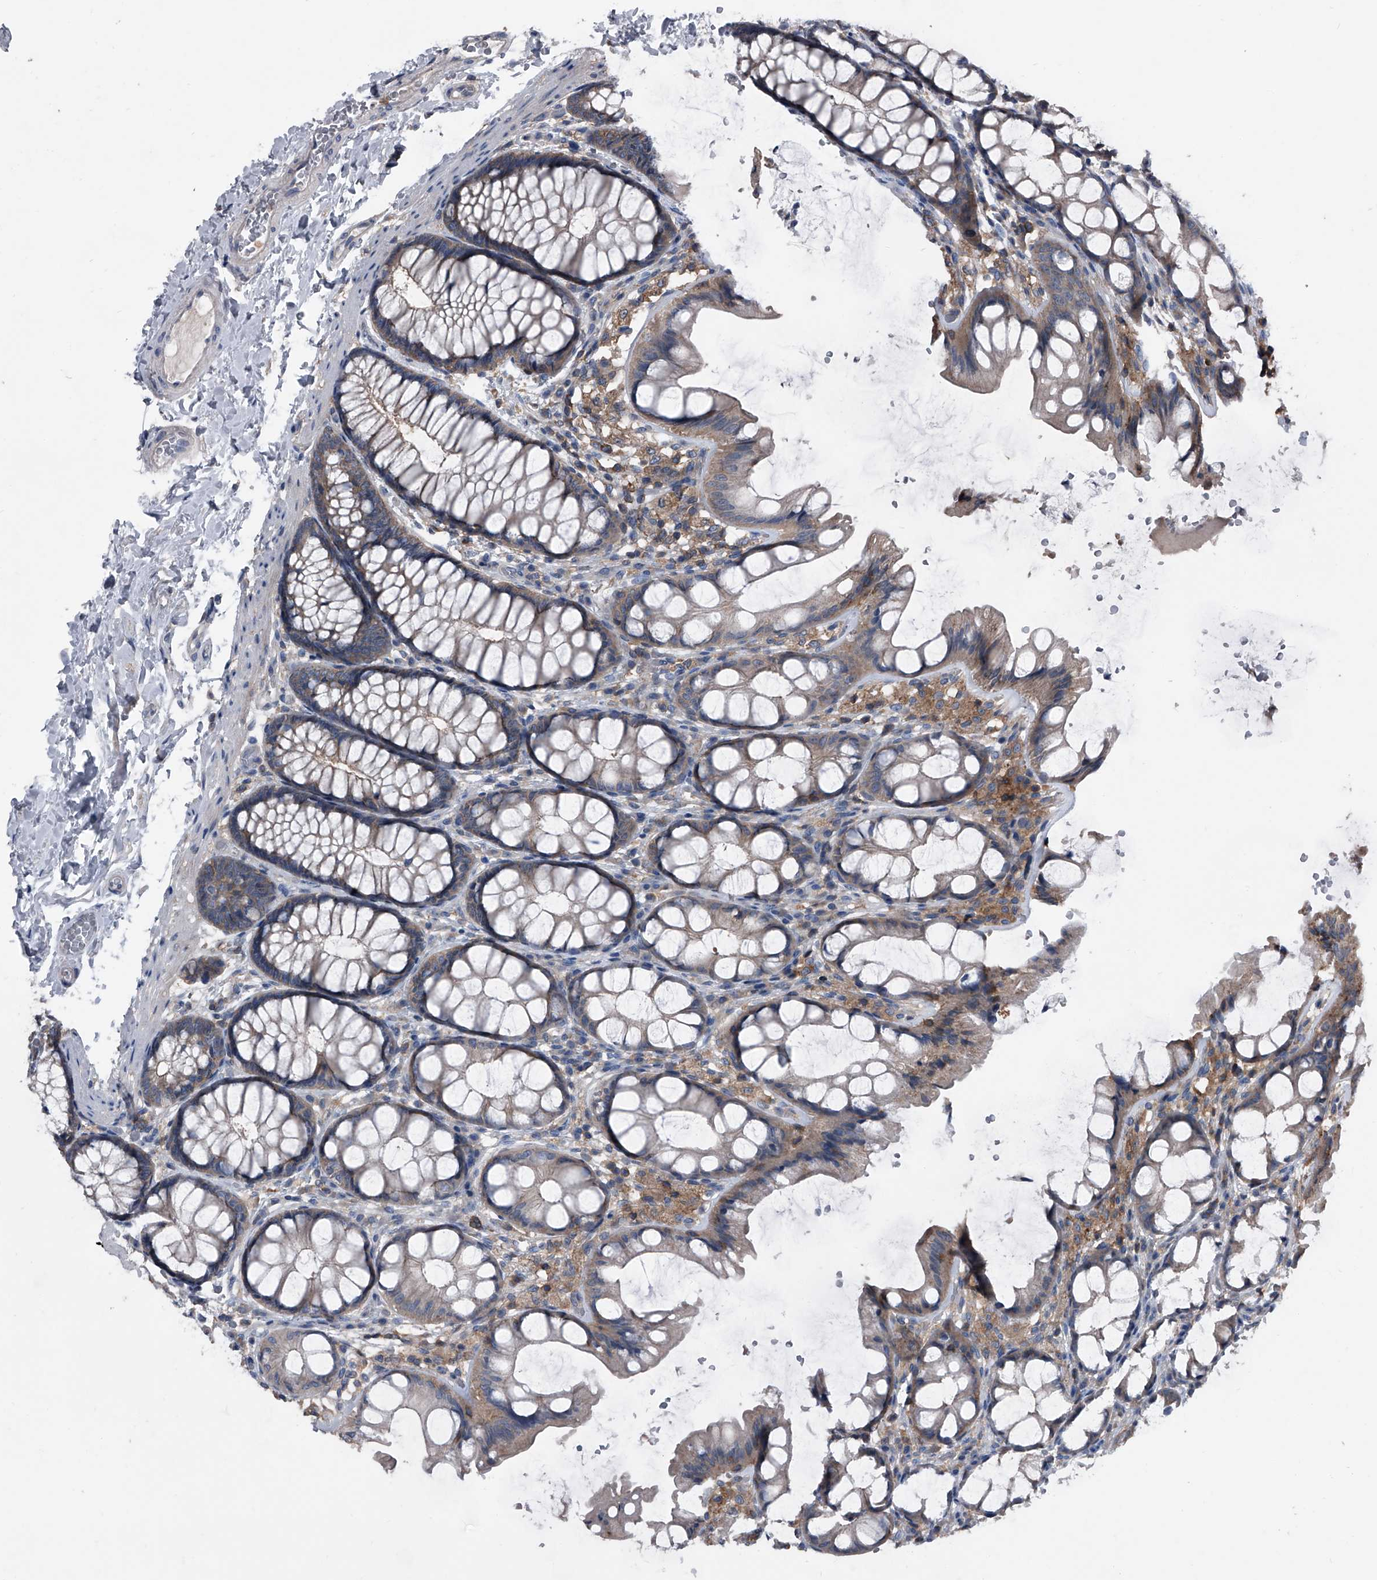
{"staining": {"intensity": "negative", "quantity": "none", "location": "none"}, "tissue": "colon", "cell_type": "Endothelial cells", "image_type": "normal", "snomed": [{"axis": "morphology", "description": "Normal tissue, NOS"}, {"axis": "topography", "description": "Colon"}], "caption": "Colon stained for a protein using immunohistochemistry shows no expression endothelial cells.", "gene": "PIP5K1A", "patient": {"sex": "male", "age": 47}}